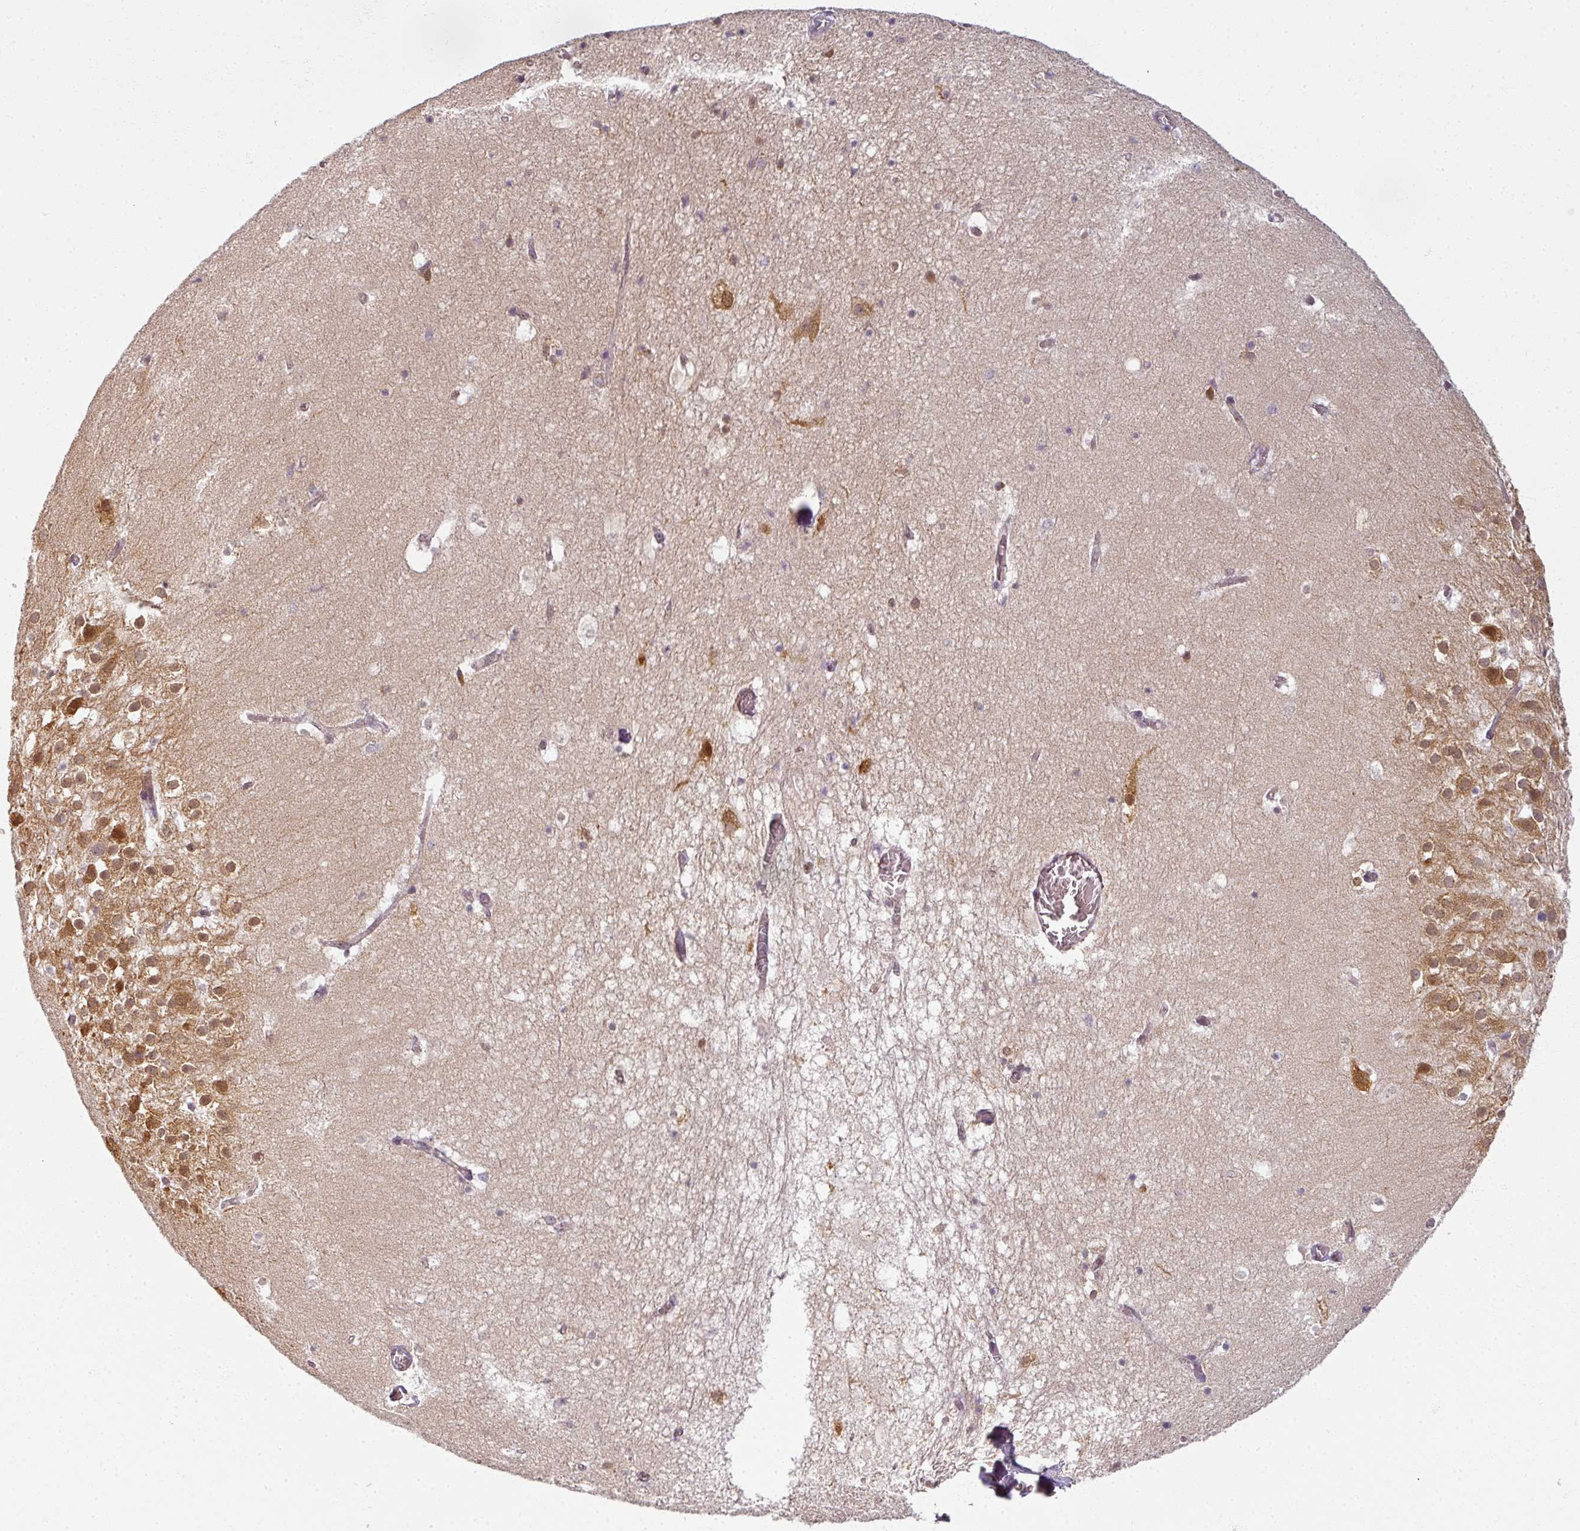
{"staining": {"intensity": "negative", "quantity": "none", "location": "none"}, "tissue": "hippocampus", "cell_type": "Glial cells", "image_type": "normal", "snomed": [{"axis": "morphology", "description": "Normal tissue, NOS"}, {"axis": "topography", "description": "Hippocampus"}], "caption": "Immunohistochemistry of benign human hippocampus shows no staining in glial cells. Nuclei are stained in blue.", "gene": "AGPAT4", "patient": {"sex": "female", "age": 52}}